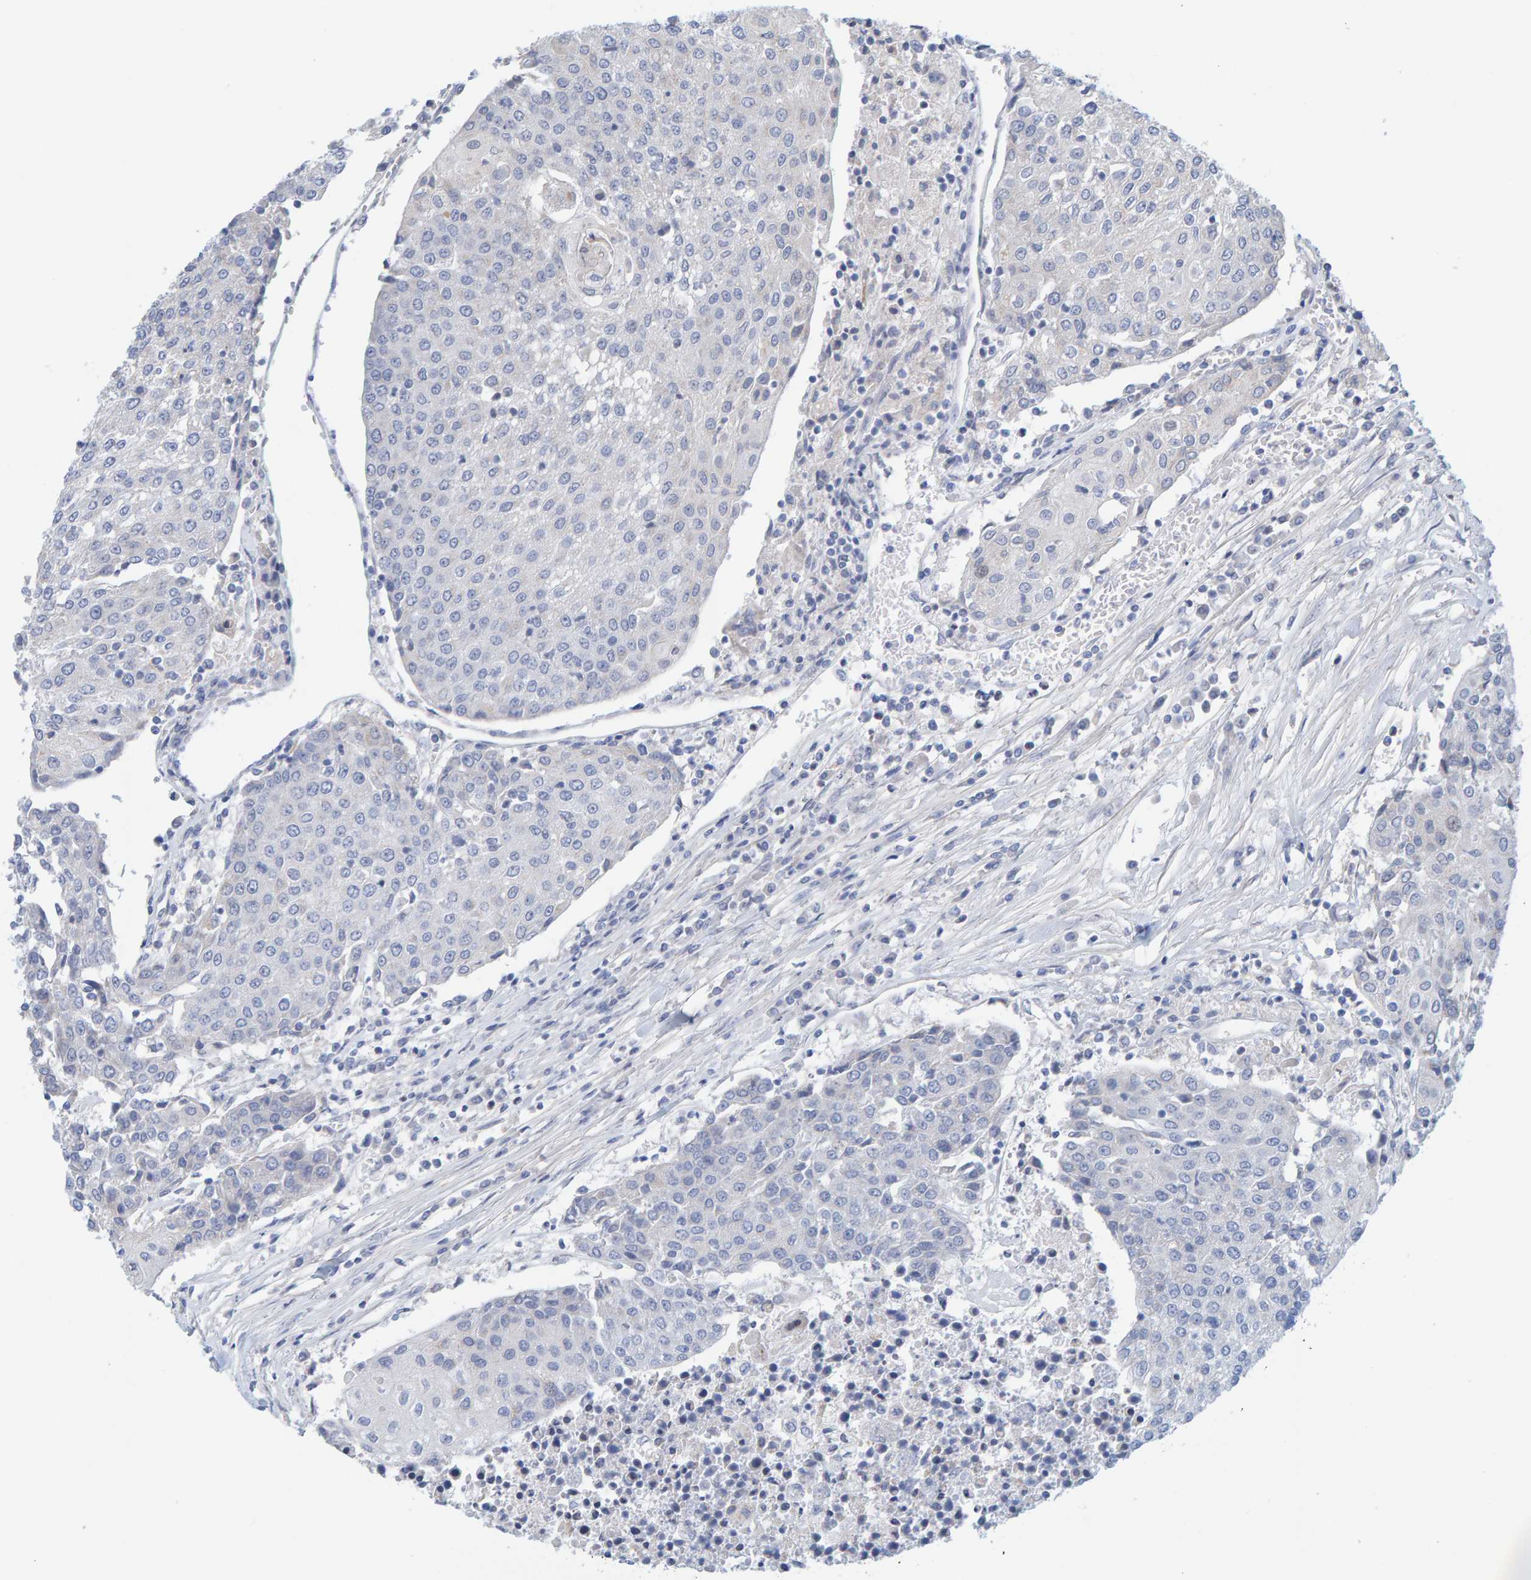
{"staining": {"intensity": "negative", "quantity": "none", "location": "none"}, "tissue": "urothelial cancer", "cell_type": "Tumor cells", "image_type": "cancer", "snomed": [{"axis": "morphology", "description": "Urothelial carcinoma, High grade"}, {"axis": "topography", "description": "Urinary bladder"}], "caption": "DAB (3,3'-diaminobenzidine) immunohistochemical staining of urothelial cancer displays no significant positivity in tumor cells.", "gene": "ZC3H3", "patient": {"sex": "female", "age": 85}}